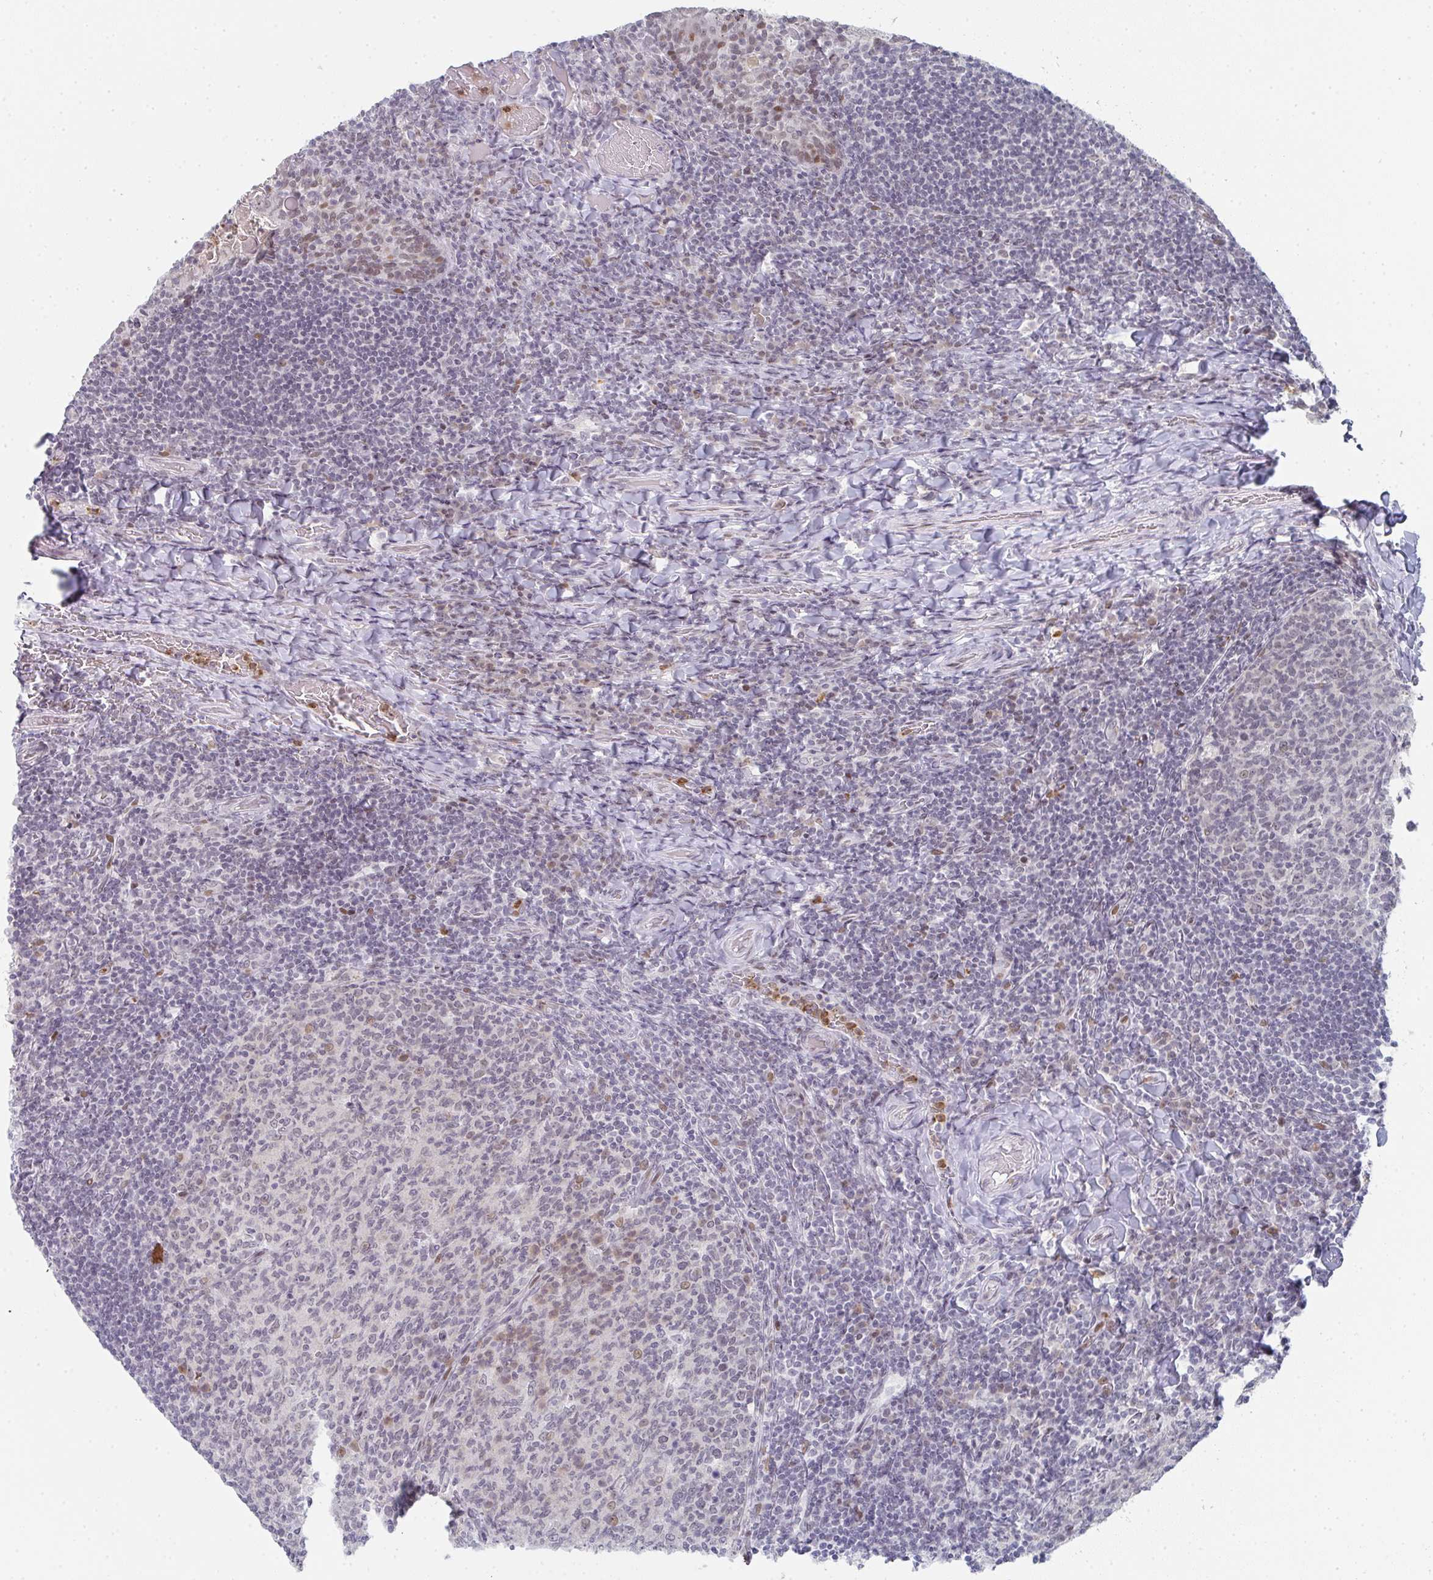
{"staining": {"intensity": "weak", "quantity": "<25%", "location": "nuclear"}, "tissue": "tonsil", "cell_type": "Germinal center cells", "image_type": "normal", "snomed": [{"axis": "morphology", "description": "Normal tissue, NOS"}, {"axis": "topography", "description": "Tonsil"}], "caption": "DAB immunohistochemical staining of benign tonsil displays no significant positivity in germinal center cells. (DAB IHC visualized using brightfield microscopy, high magnification).", "gene": "LIN54", "patient": {"sex": "female", "age": 10}}